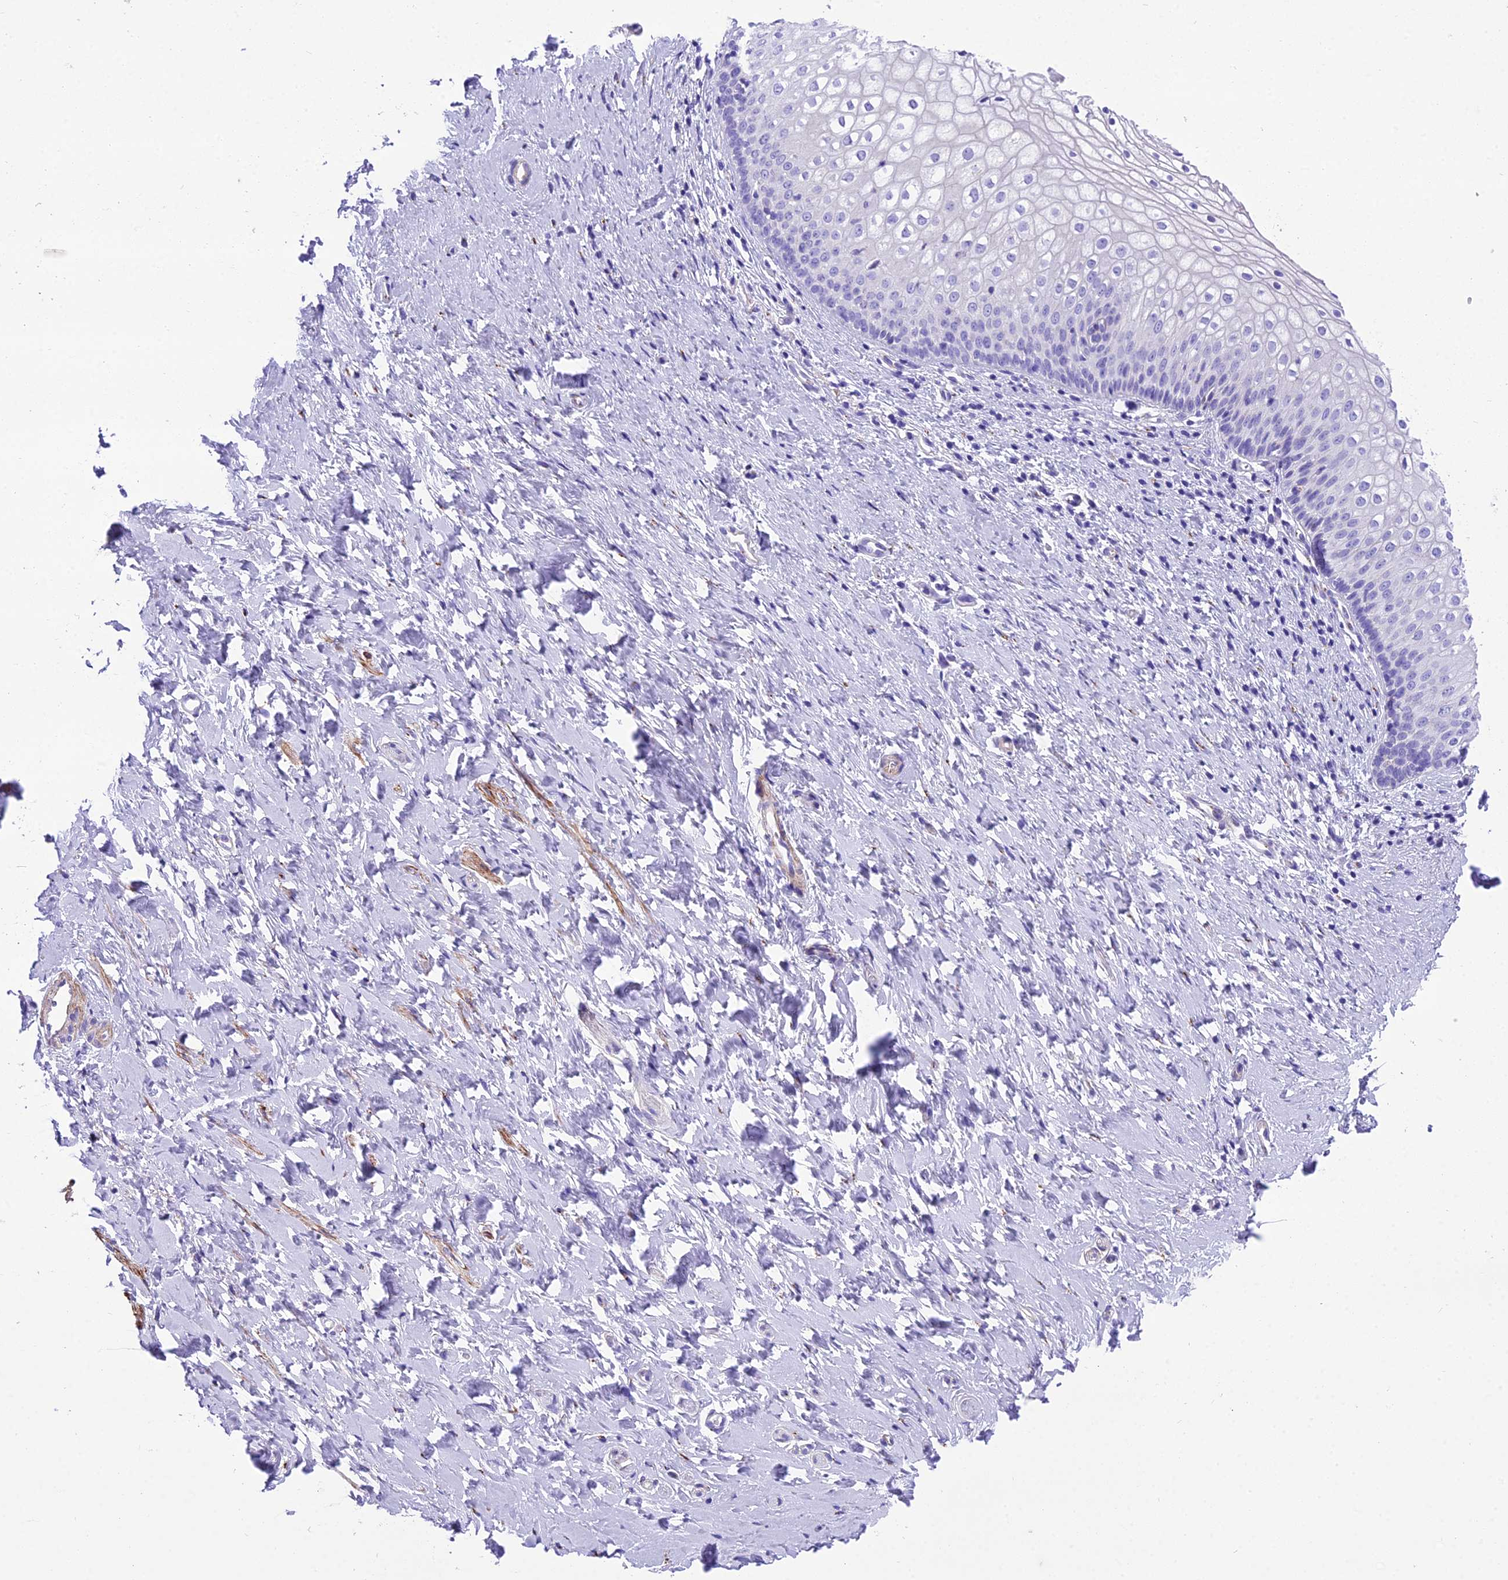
{"staining": {"intensity": "negative", "quantity": "none", "location": "none"}, "tissue": "vagina", "cell_type": "Squamous epithelial cells", "image_type": "normal", "snomed": [{"axis": "morphology", "description": "Normal tissue, NOS"}, {"axis": "topography", "description": "Vagina"}], "caption": "Immunohistochemical staining of benign vagina shows no significant staining in squamous epithelial cells.", "gene": "GFRA1", "patient": {"sex": "female", "age": 60}}